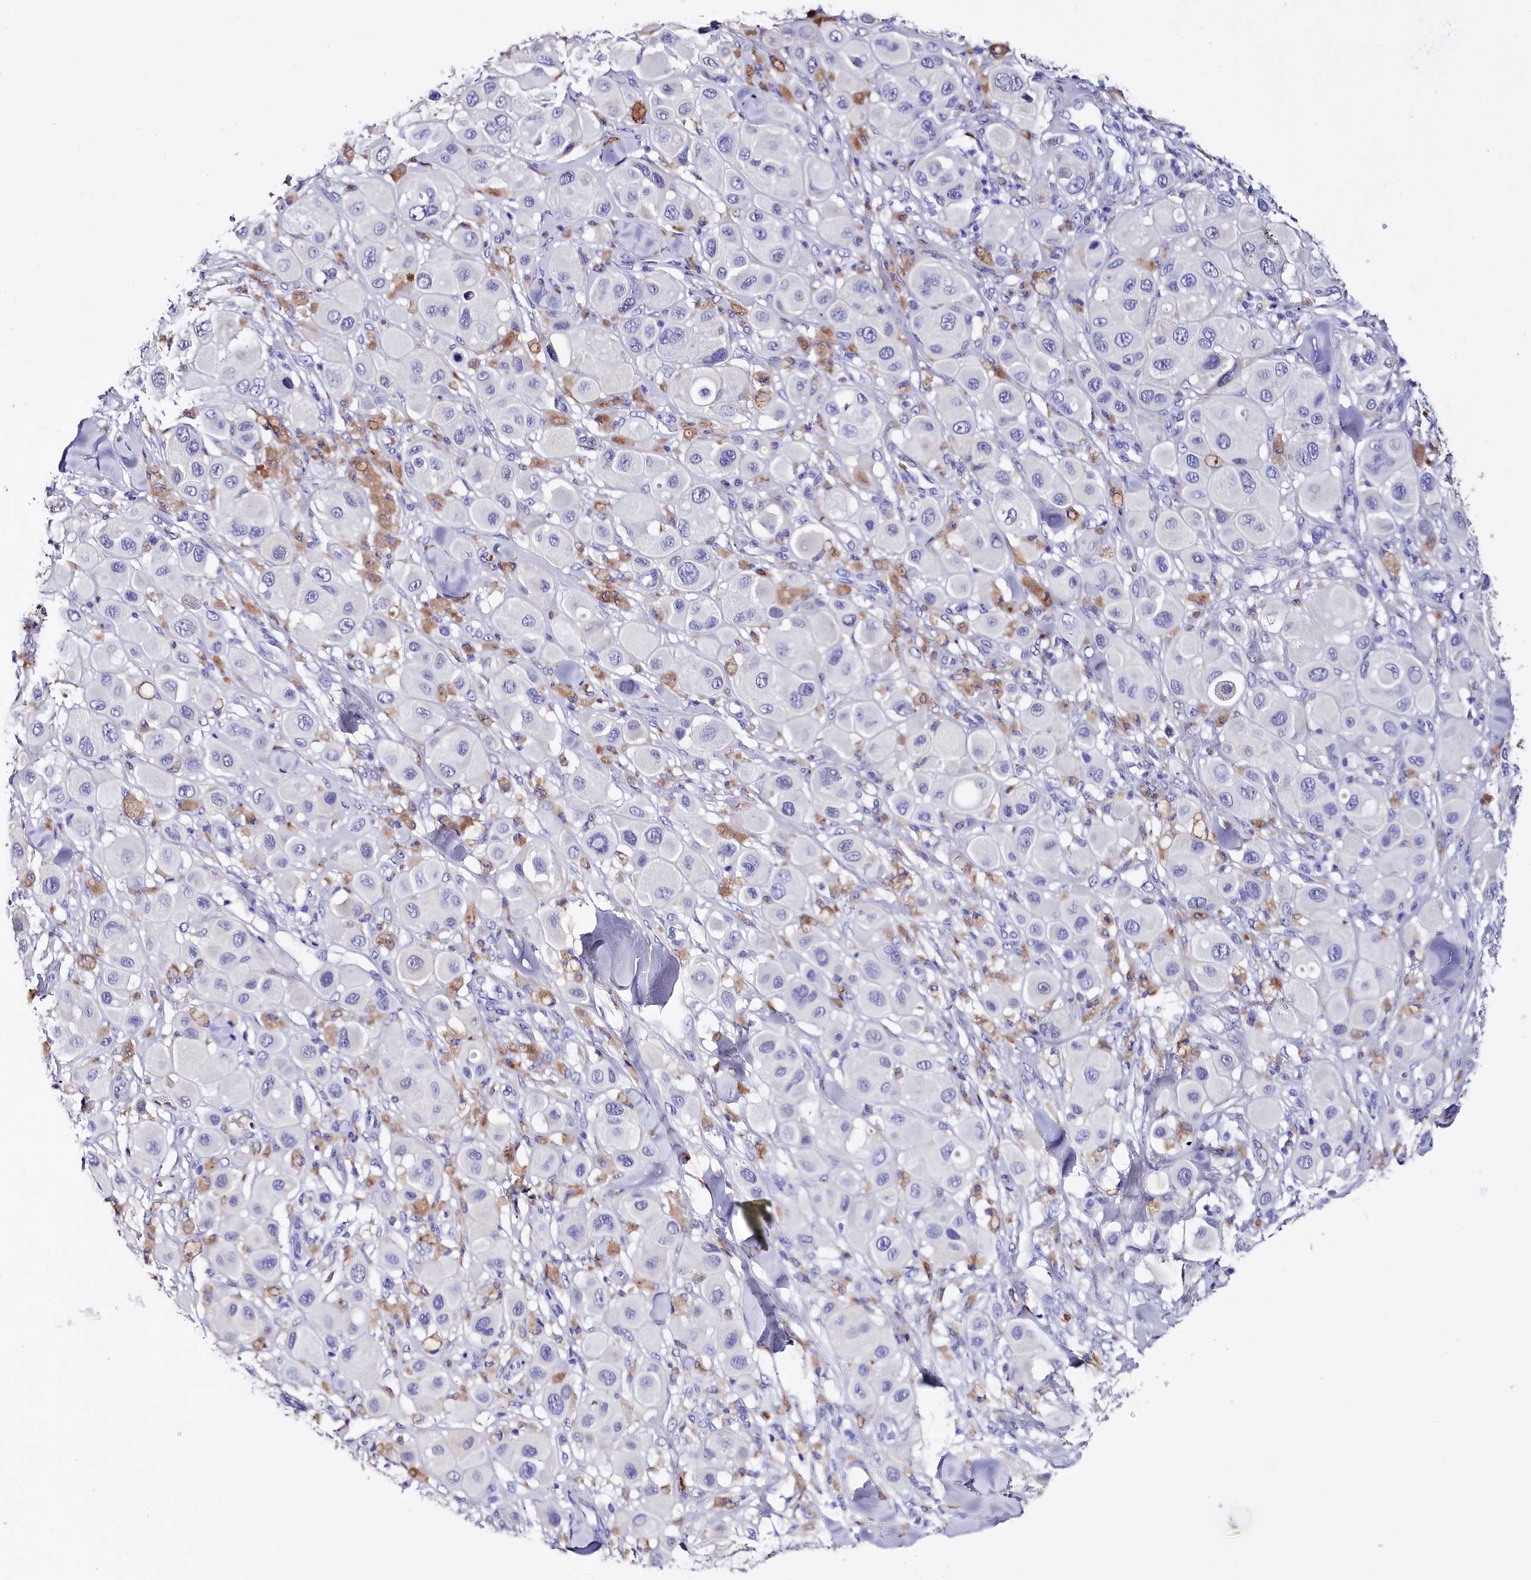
{"staining": {"intensity": "negative", "quantity": "none", "location": "none"}, "tissue": "melanoma", "cell_type": "Tumor cells", "image_type": "cancer", "snomed": [{"axis": "morphology", "description": "Malignant melanoma, Metastatic site"}, {"axis": "topography", "description": "Skin"}], "caption": "The micrograph reveals no significant positivity in tumor cells of malignant melanoma (metastatic site).", "gene": "RPUSD3", "patient": {"sex": "male", "age": 41}}